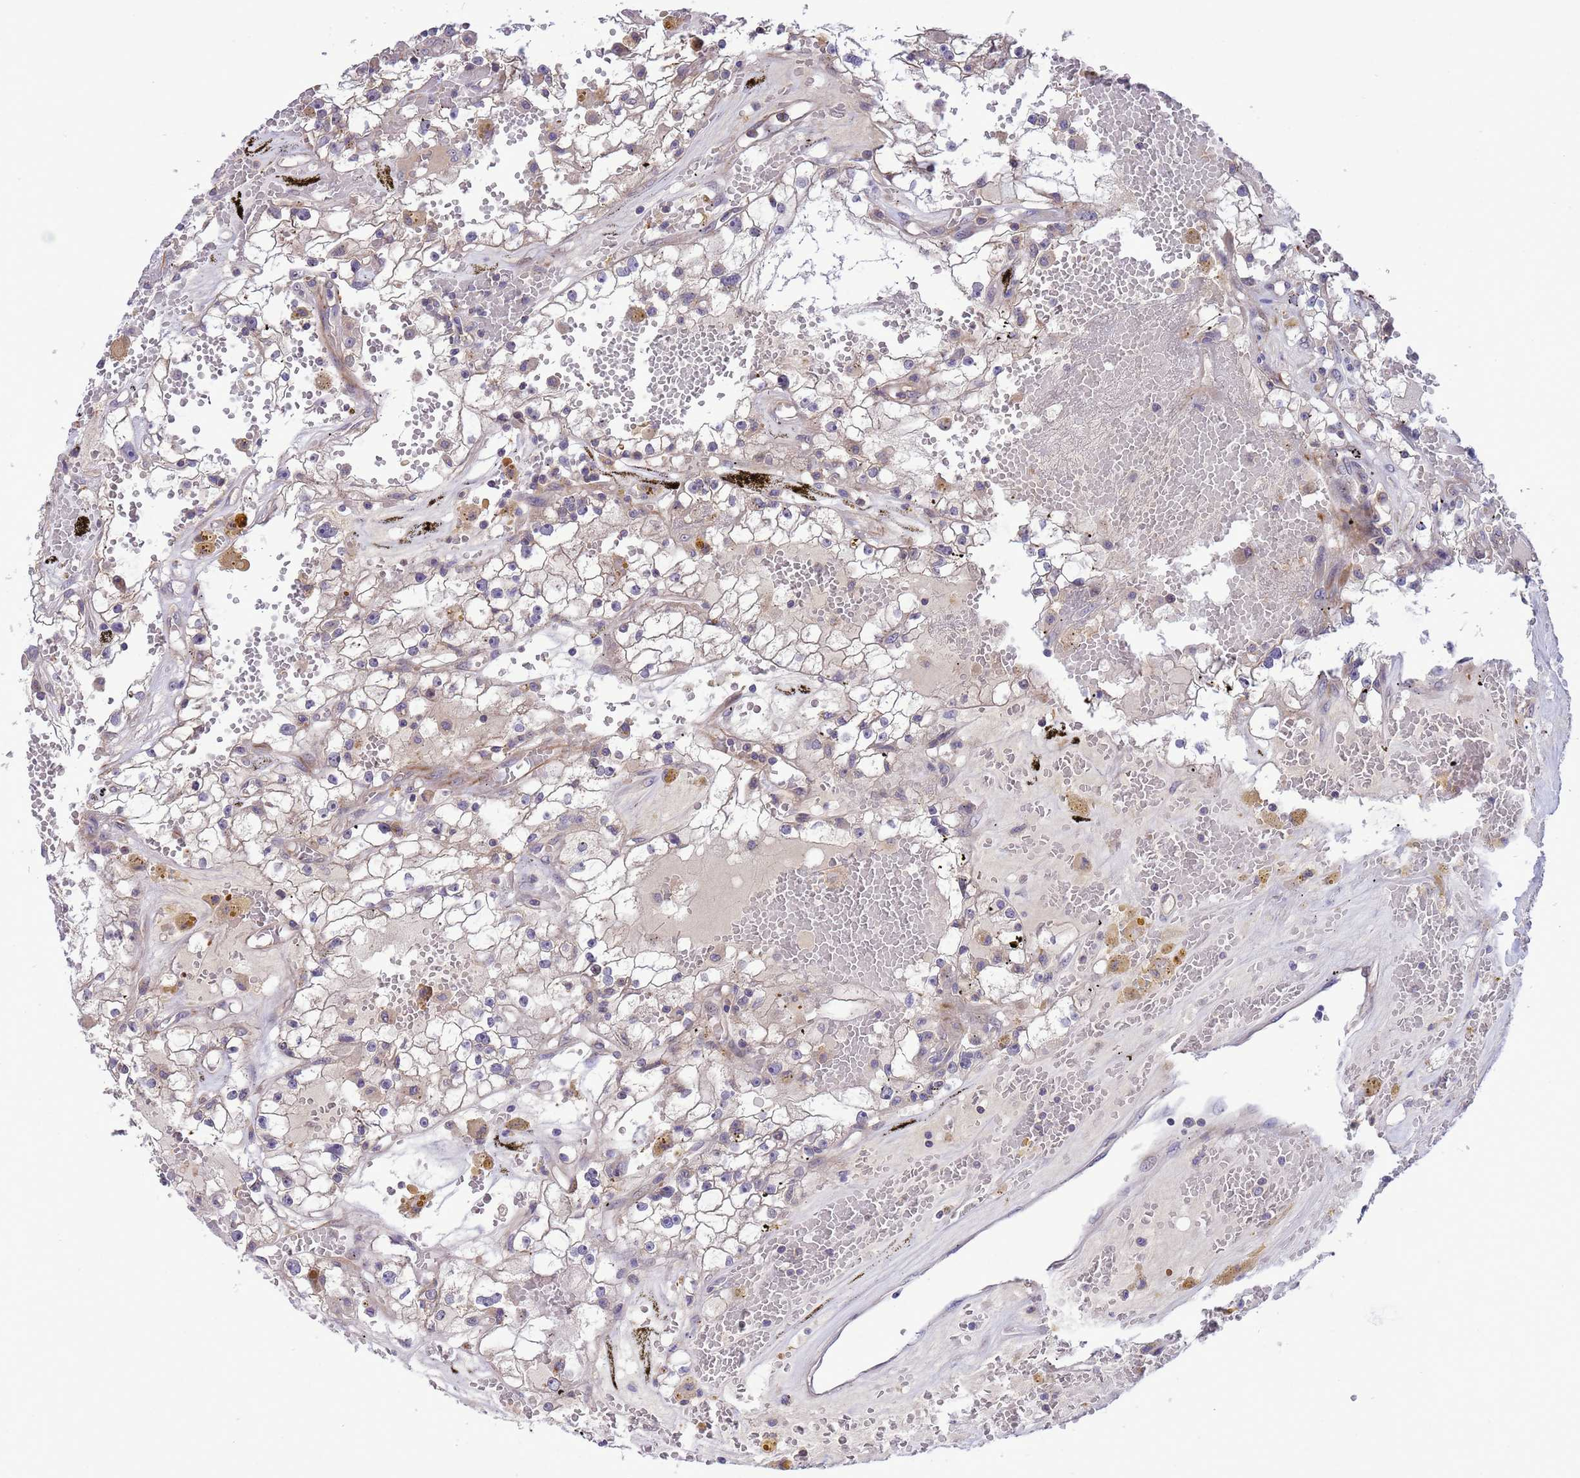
{"staining": {"intensity": "negative", "quantity": "none", "location": "none"}, "tissue": "renal cancer", "cell_type": "Tumor cells", "image_type": "cancer", "snomed": [{"axis": "morphology", "description": "Adenocarcinoma, NOS"}, {"axis": "topography", "description": "Kidney"}], "caption": "Immunohistochemistry of renal cancer shows no positivity in tumor cells. (DAB (3,3'-diaminobenzidine) IHC visualized using brightfield microscopy, high magnification).", "gene": "GJA10", "patient": {"sex": "male", "age": 56}}